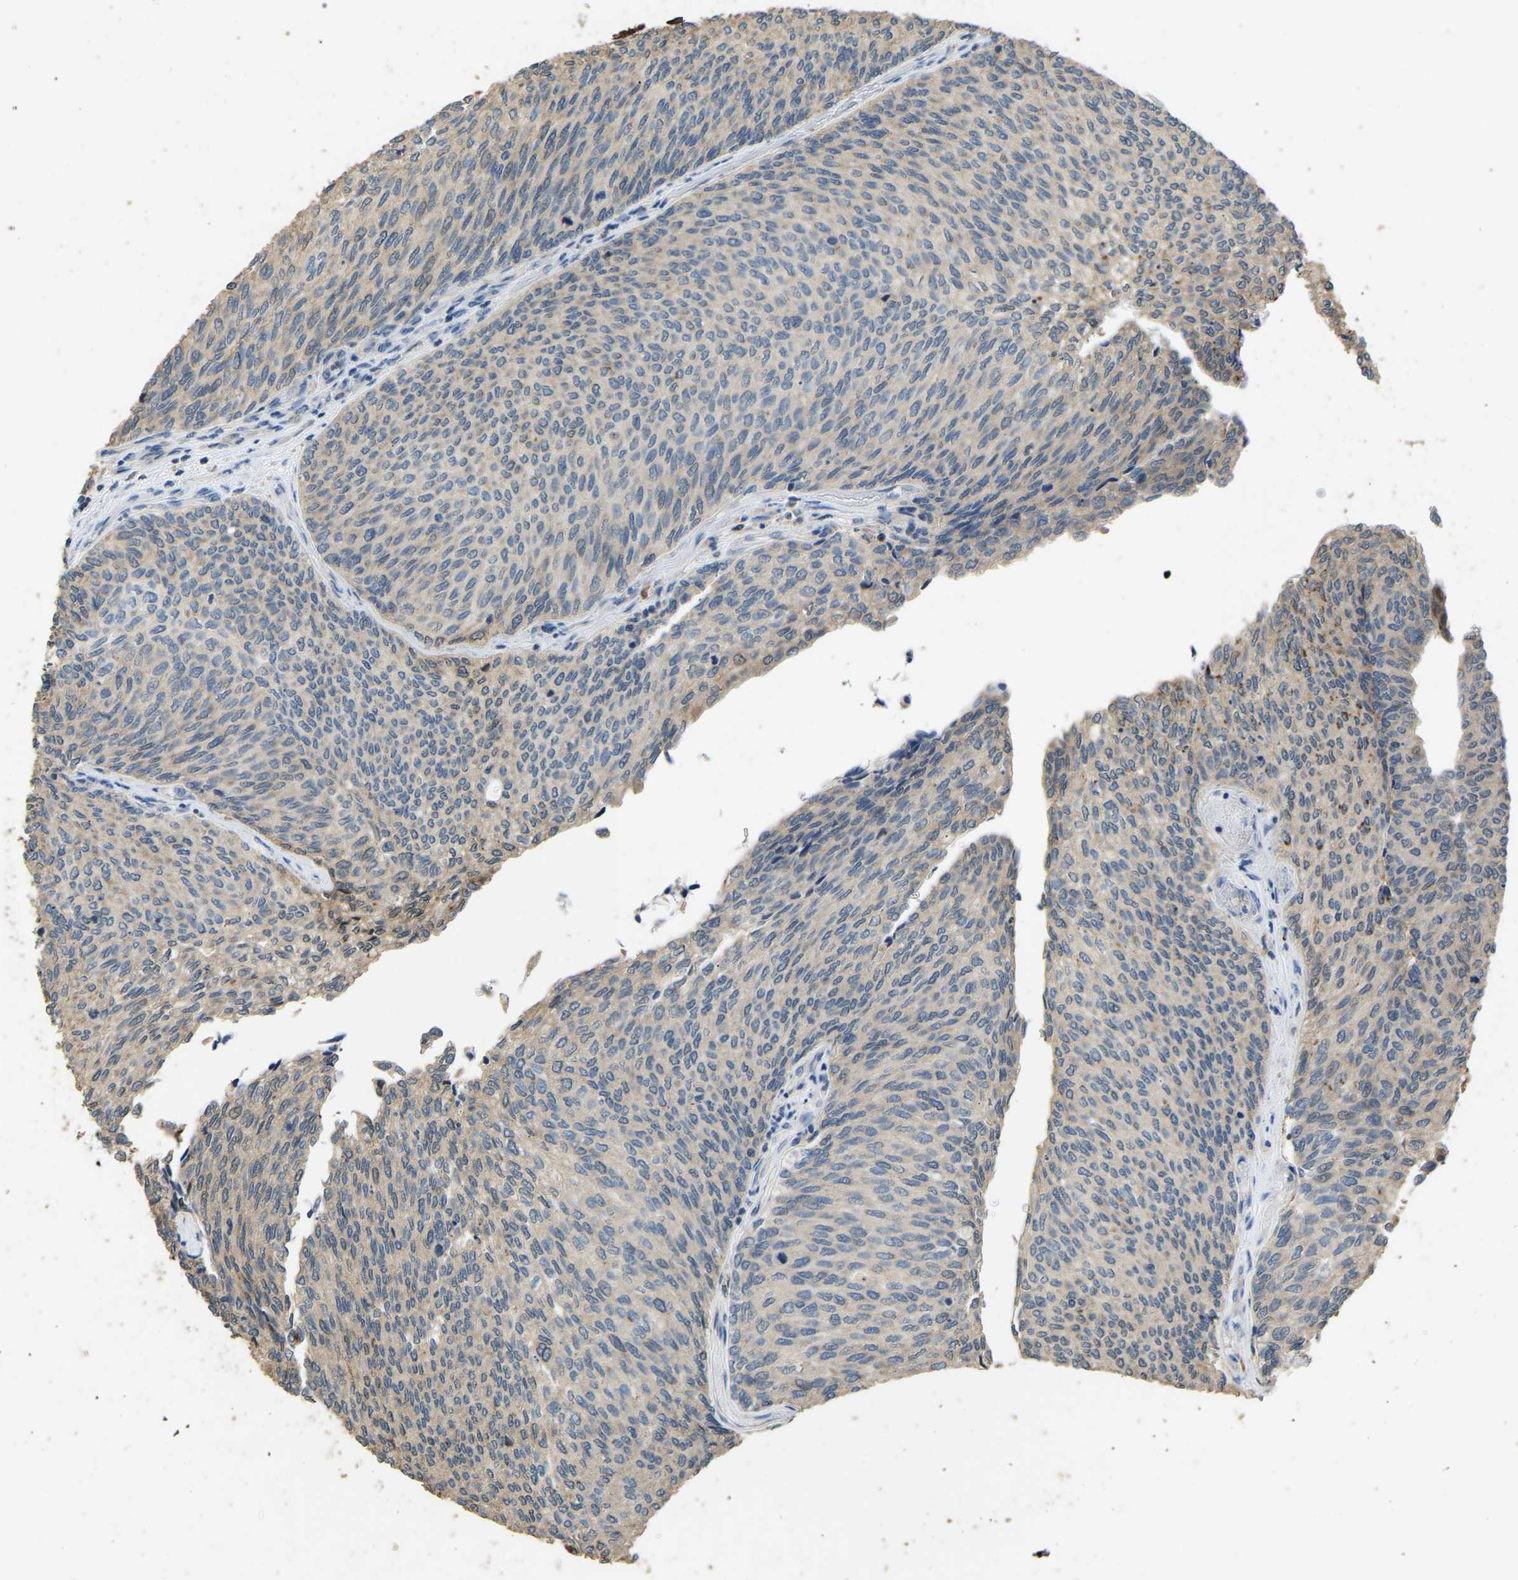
{"staining": {"intensity": "negative", "quantity": "none", "location": "none"}, "tissue": "urothelial cancer", "cell_type": "Tumor cells", "image_type": "cancer", "snomed": [{"axis": "morphology", "description": "Urothelial carcinoma, Low grade"}, {"axis": "topography", "description": "Urinary bladder"}], "caption": "There is no significant staining in tumor cells of urothelial cancer.", "gene": "TUFM", "patient": {"sex": "female", "age": 79}}